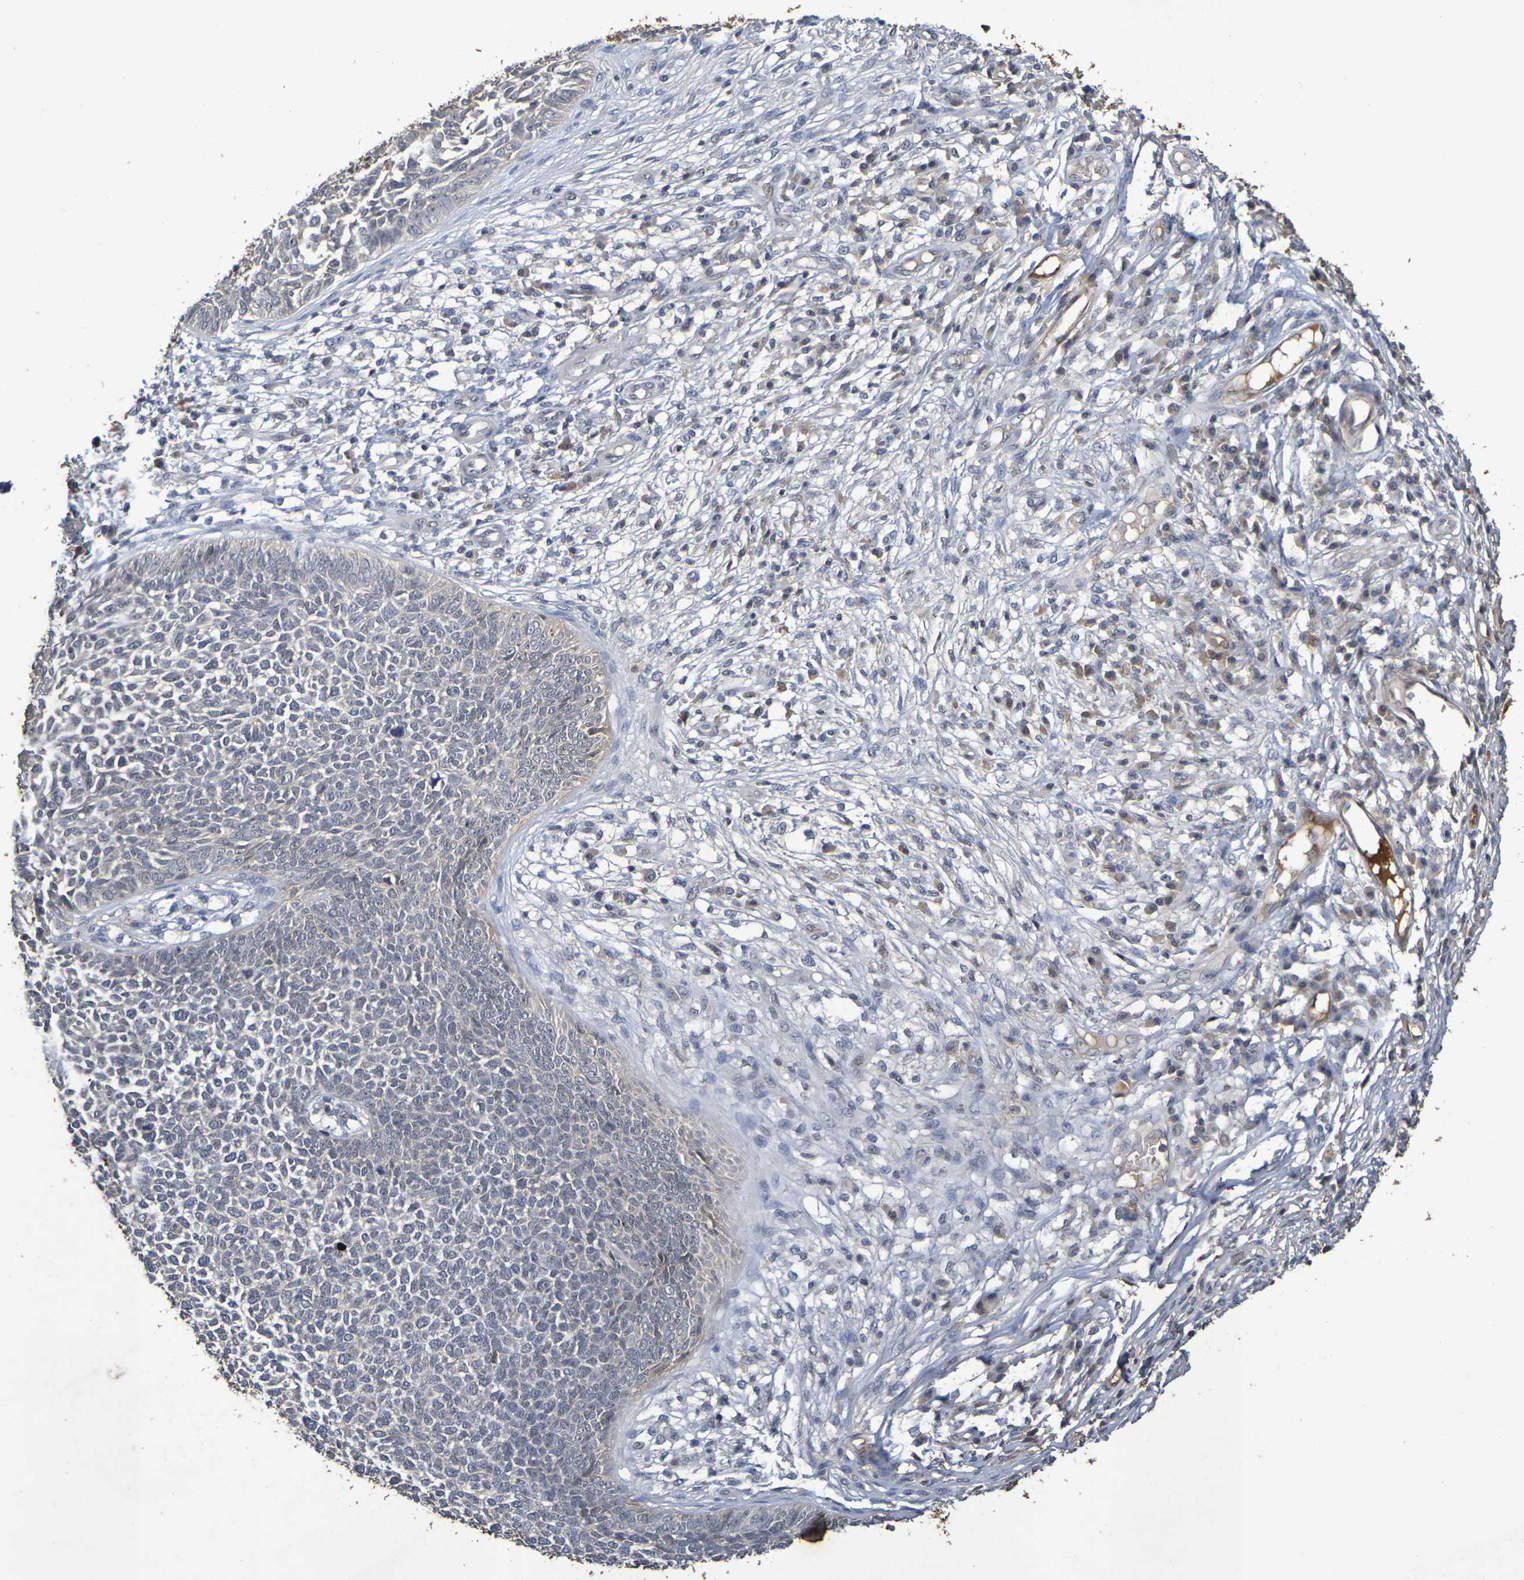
{"staining": {"intensity": "negative", "quantity": "none", "location": "none"}, "tissue": "skin cancer", "cell_type": "Tumor cells", "image_type": "cancer", "snomed": [{"axis": "morphology", "description": "Basal cell carcinoma"}, {"axis": "topography", "description": "Skin"}], "caption": "This histopathology image is of skin cancer (basal cell carcinoma) stained with IHC to label a protein in brown with the nuclei are counter-stained blue. There is no positivity in tumor cells. (DAB (3,3'-diaminobenzidine) immunohistochemistry visualized using brightfield microscopy, high magnification).", "gene": "TERF2", "patient": {"sex": "female", "age": 84}}